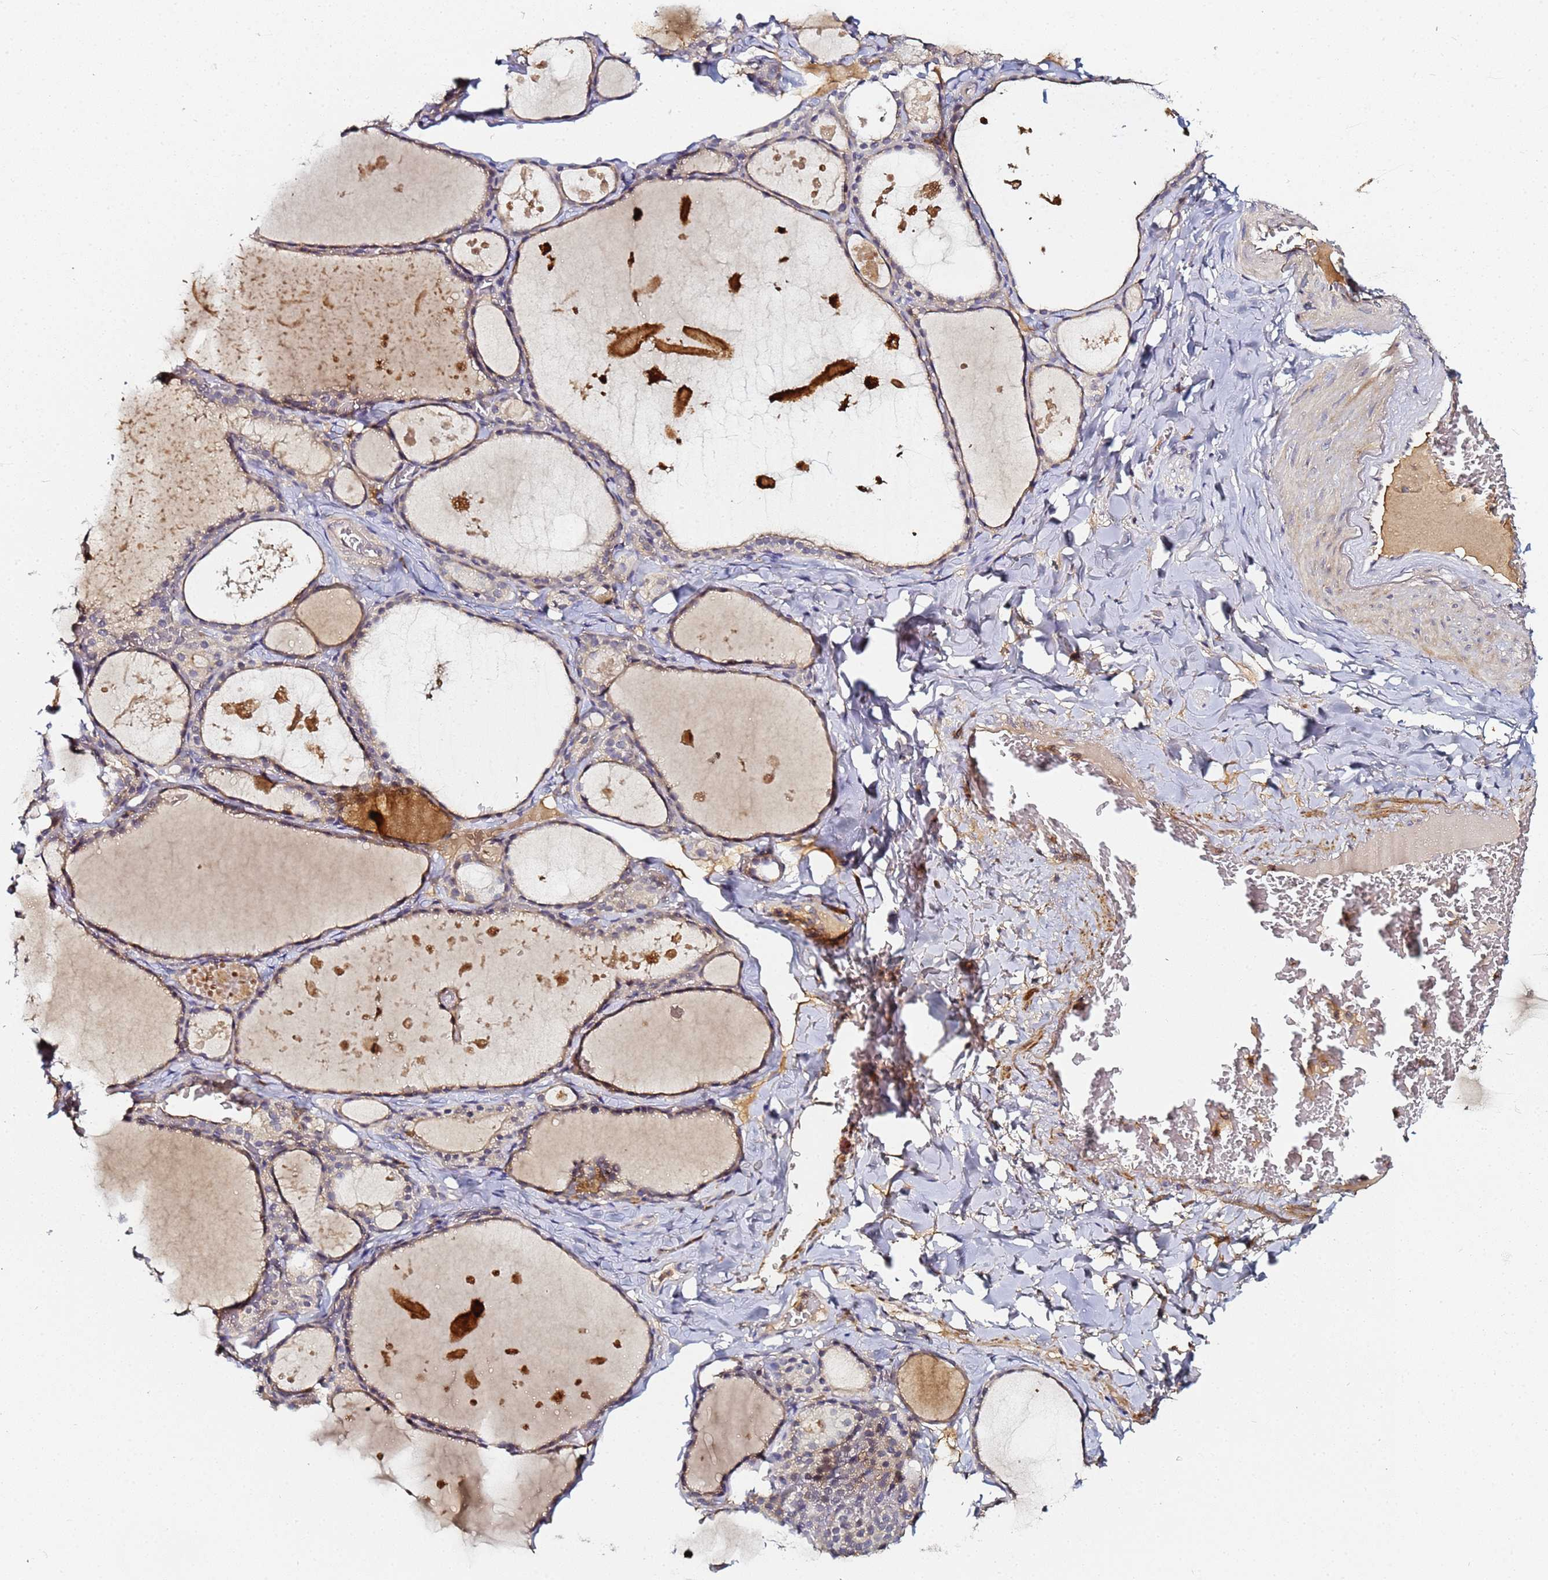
{"staining": {"intensity": "weak", "quantity": "25%-75%", "location": "cytoplasmic/membranous"}, "tissue": "thyroid gland", "cell_type": "Glandular cells", "image_type": "normal", "snomed": [{"axis": "morphology", "description": "Normal tissue, NOS"}, {"axis": "topography", "description": "Thyroid gland"}], "caption": "Immunohistochemistry micrograph of unremarkable human thyroid gland stained for a protein (brown), which shows low levels of weak cytoplasmic/membranous expression in approximately 25%-75% of glandular cells.", "gene": "LRRC69", "patient": {"sex": "male", "age": 56}}